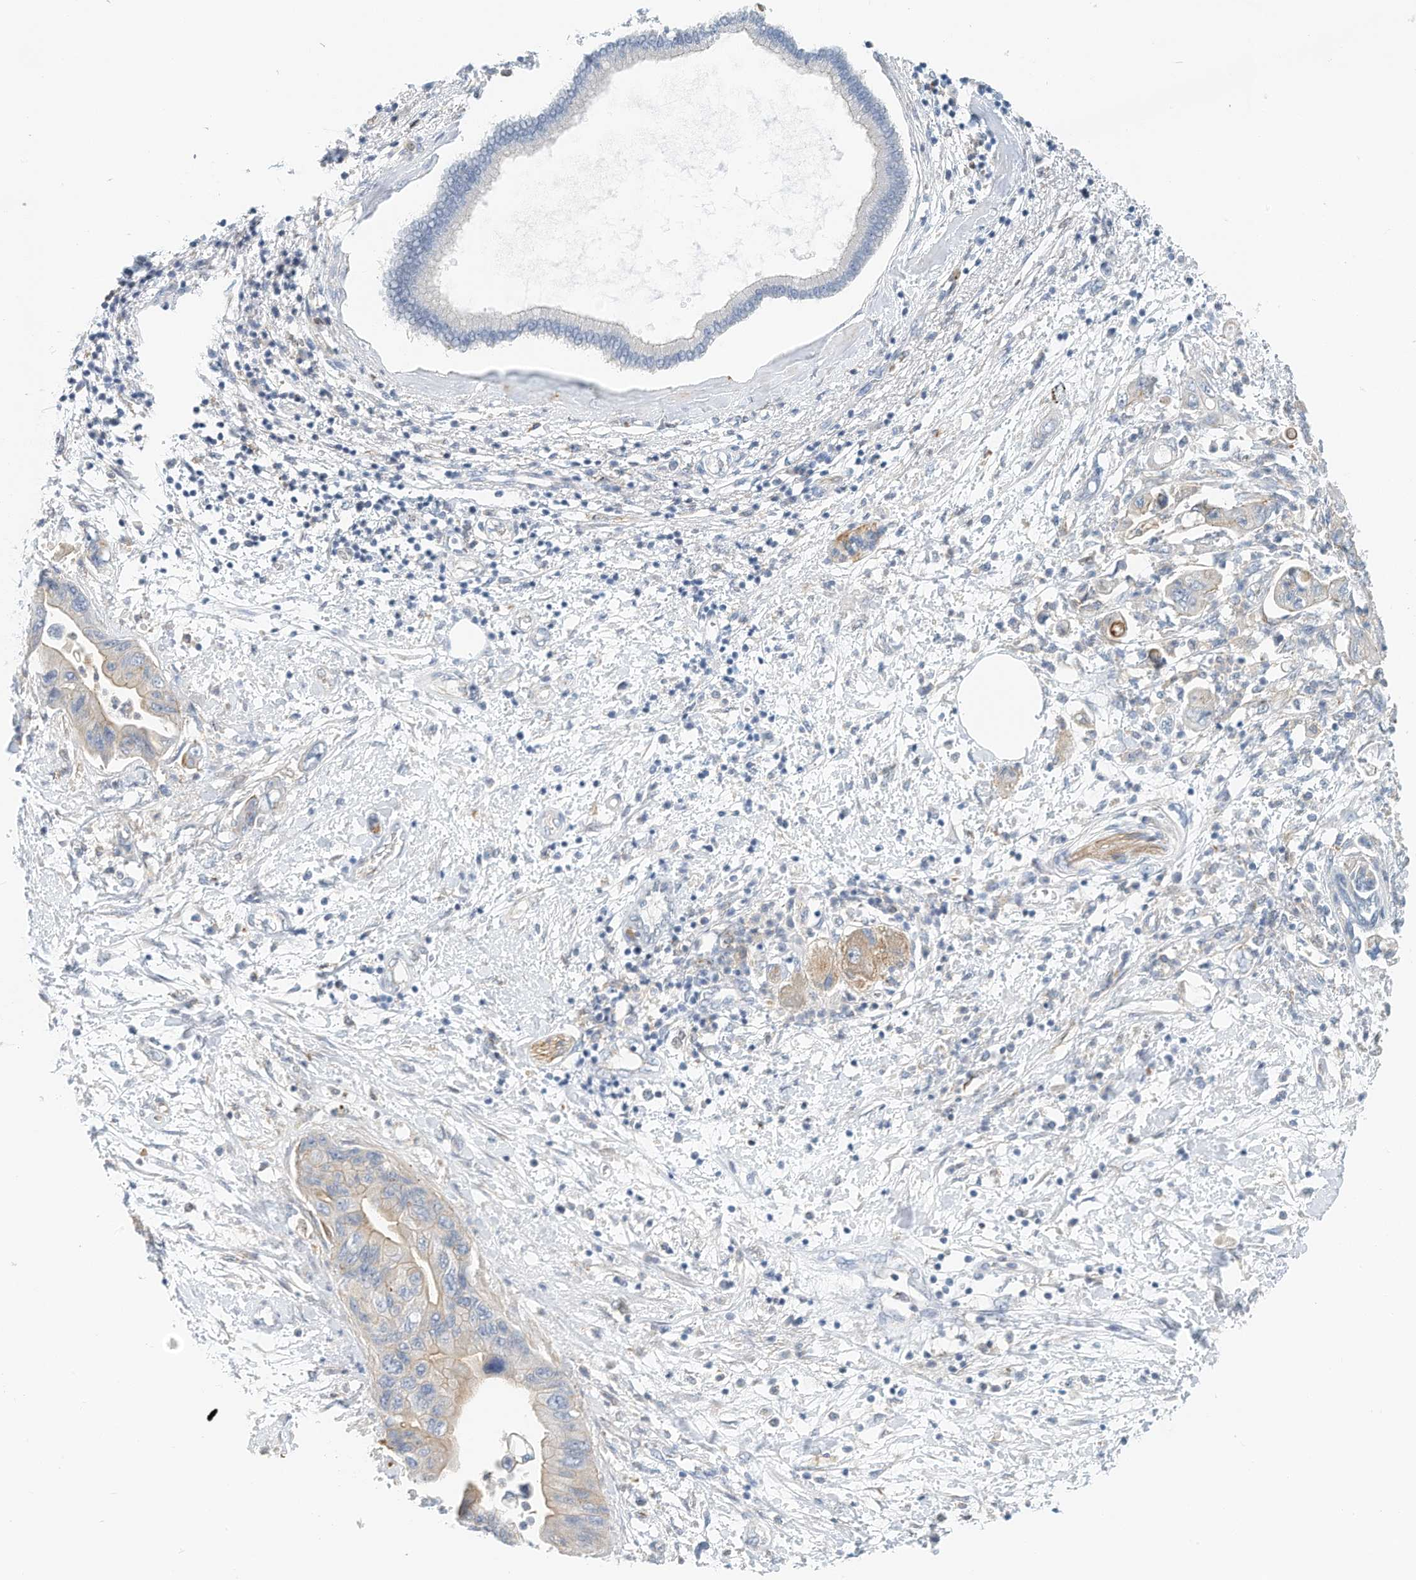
{"staining": {"intensity": "weak", "quantity": "<25%", "location": "cytoplasmic/membranous"}, "tissue": "pancreatic cancer", "cell_type": "Tumor cells", "image_type": "cancer", "snomed": [{"axis": "morphology", "description": "Adenocarcinoma, NOS"}, {"axis": "topography", "description": "Pancreas"}], "caption": "This histopathology image is of pancreatic cancer (adenocarcinoma) stained with IHC to label a protein in brown with the nuclei are counter-stained blue. There is no staining in tumor cells. (Brightfield microscopy of DAB immunohistochemistry at high magnification).", "gene": "MICAL1", "patient": {"sex": "female", "age": 73}}